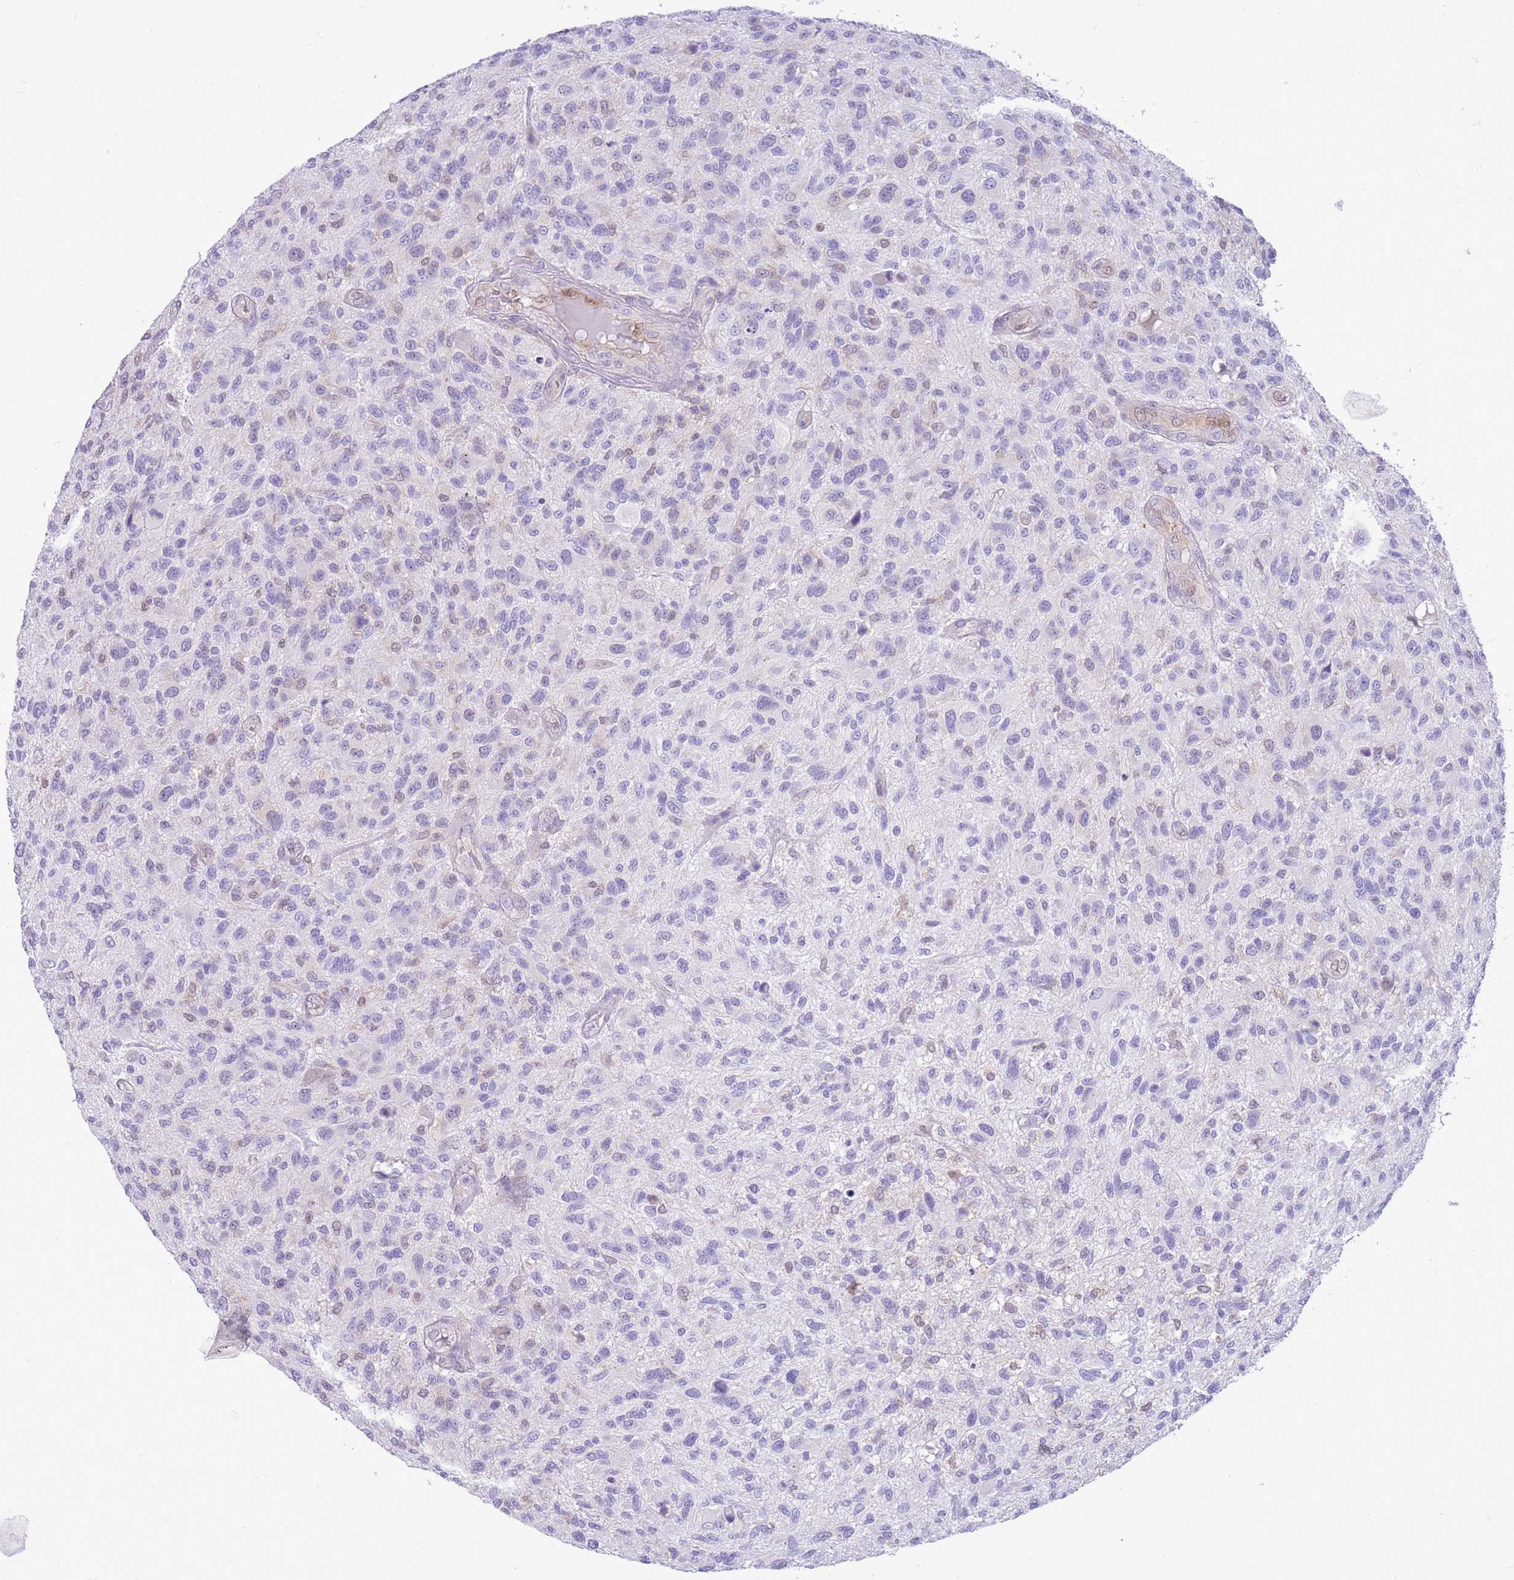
{"staining": {"intensity": "negative", "quantity": "none", "location": "none"}, "tissue": "glioma", "cell_type": "Tumor cells", "image_type": "cancer", "snomed": [{"axis": "morphology", "description": "Glioma, malignant, High grade"}, {"axis": "topography", "description": "Brain"}], "caption": "Photomicrograph shows no protein staining in tumor cells of malignant glioma (high-grade) tissue.", "gene": "DDI2", "patient": {"sex": "male", "age": 47}}